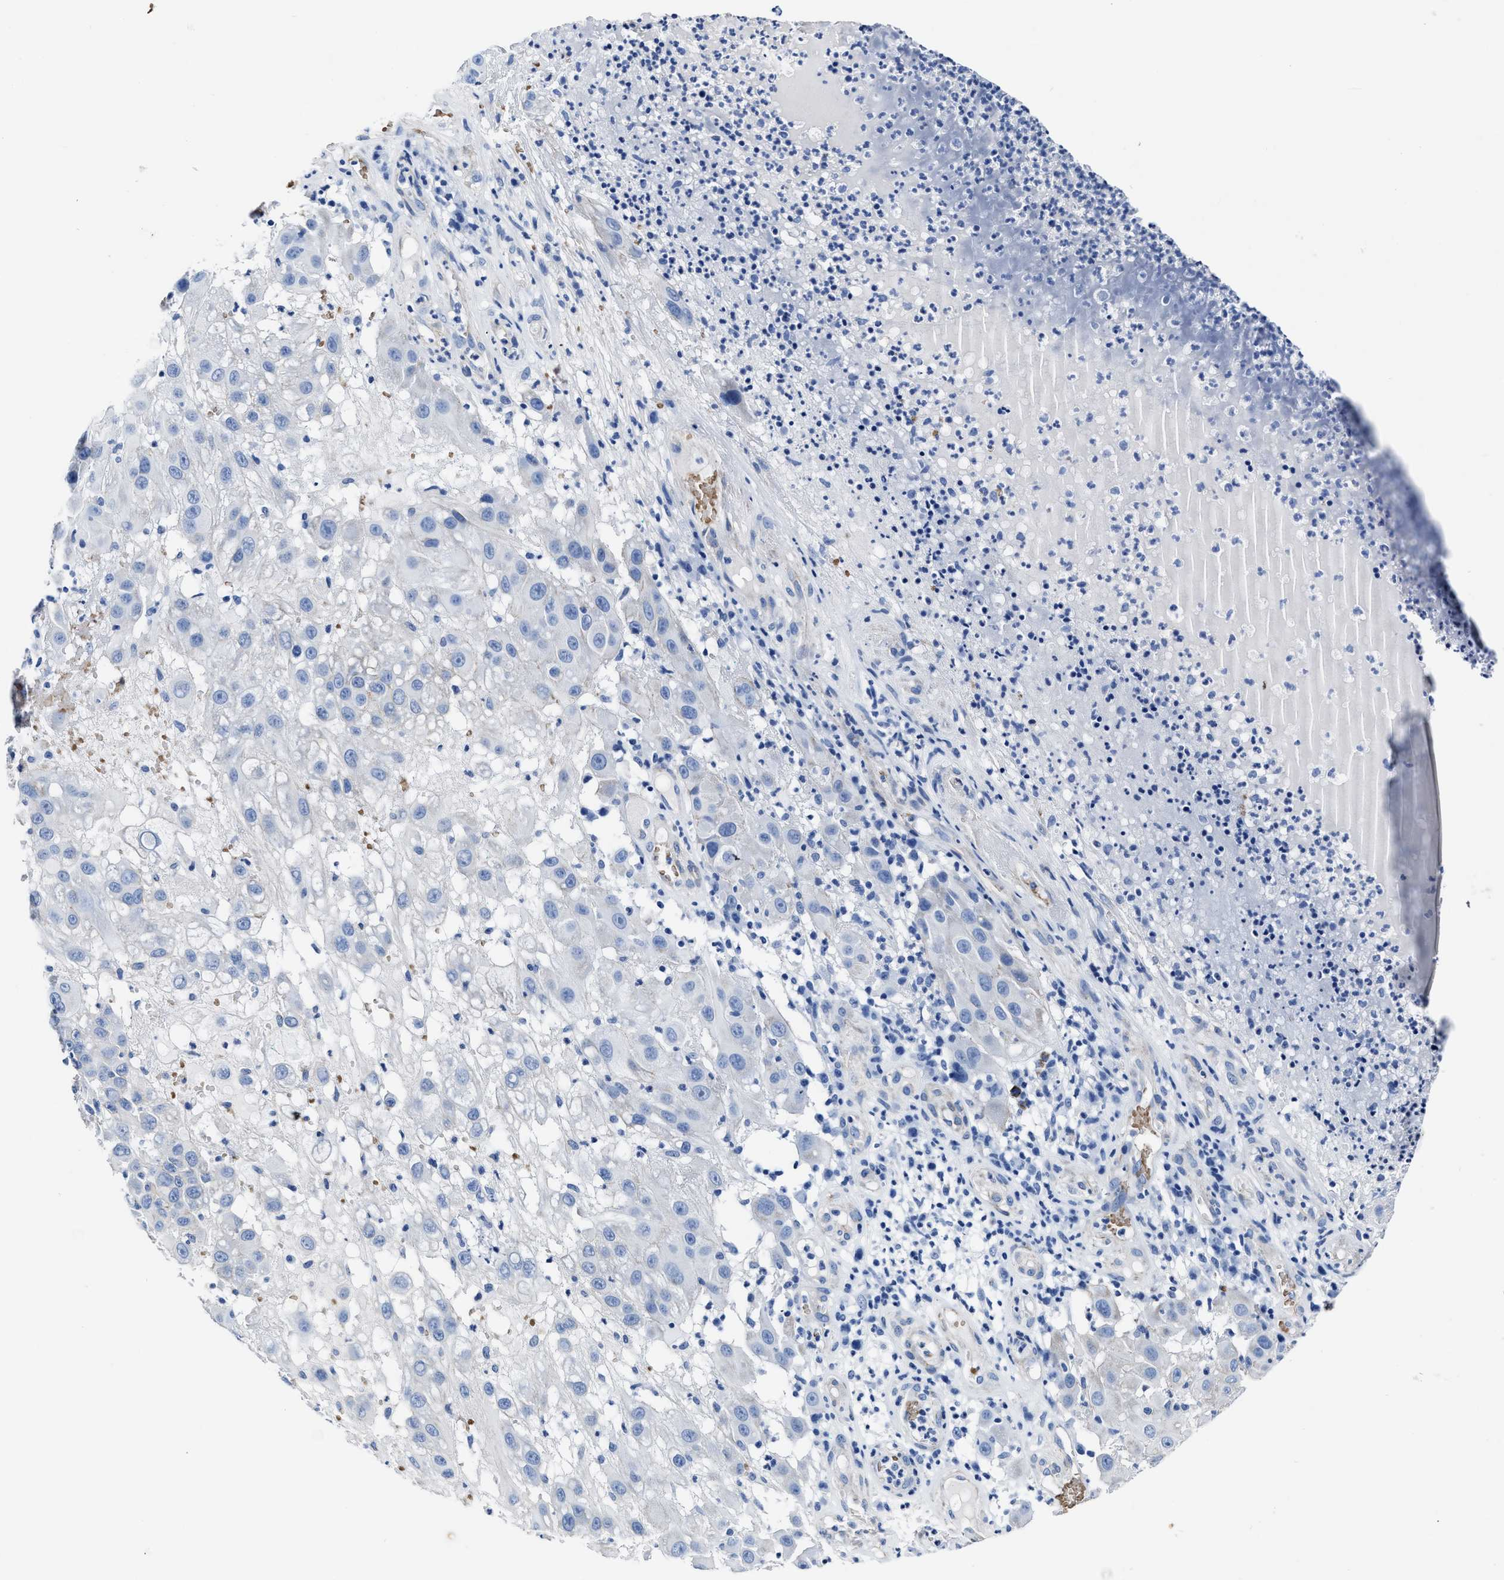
{"staining": {"intensity": "negative", "quantity": "none", "location": "none"}, "tissue": "melanoma", "cell_type": "Tumor cells", "image_type": "cancer", "snomed": [{"axis": "morphology", "description": "Malignant melanoma, NOS"}, {"axis": "topography", "description": "Skin"}], "caption": "Image shows no protein expression in tumor cells of malignant melanoma tissue.", "gene": "KCNMB3", "patient": {"sex": "female", "age": 81}}